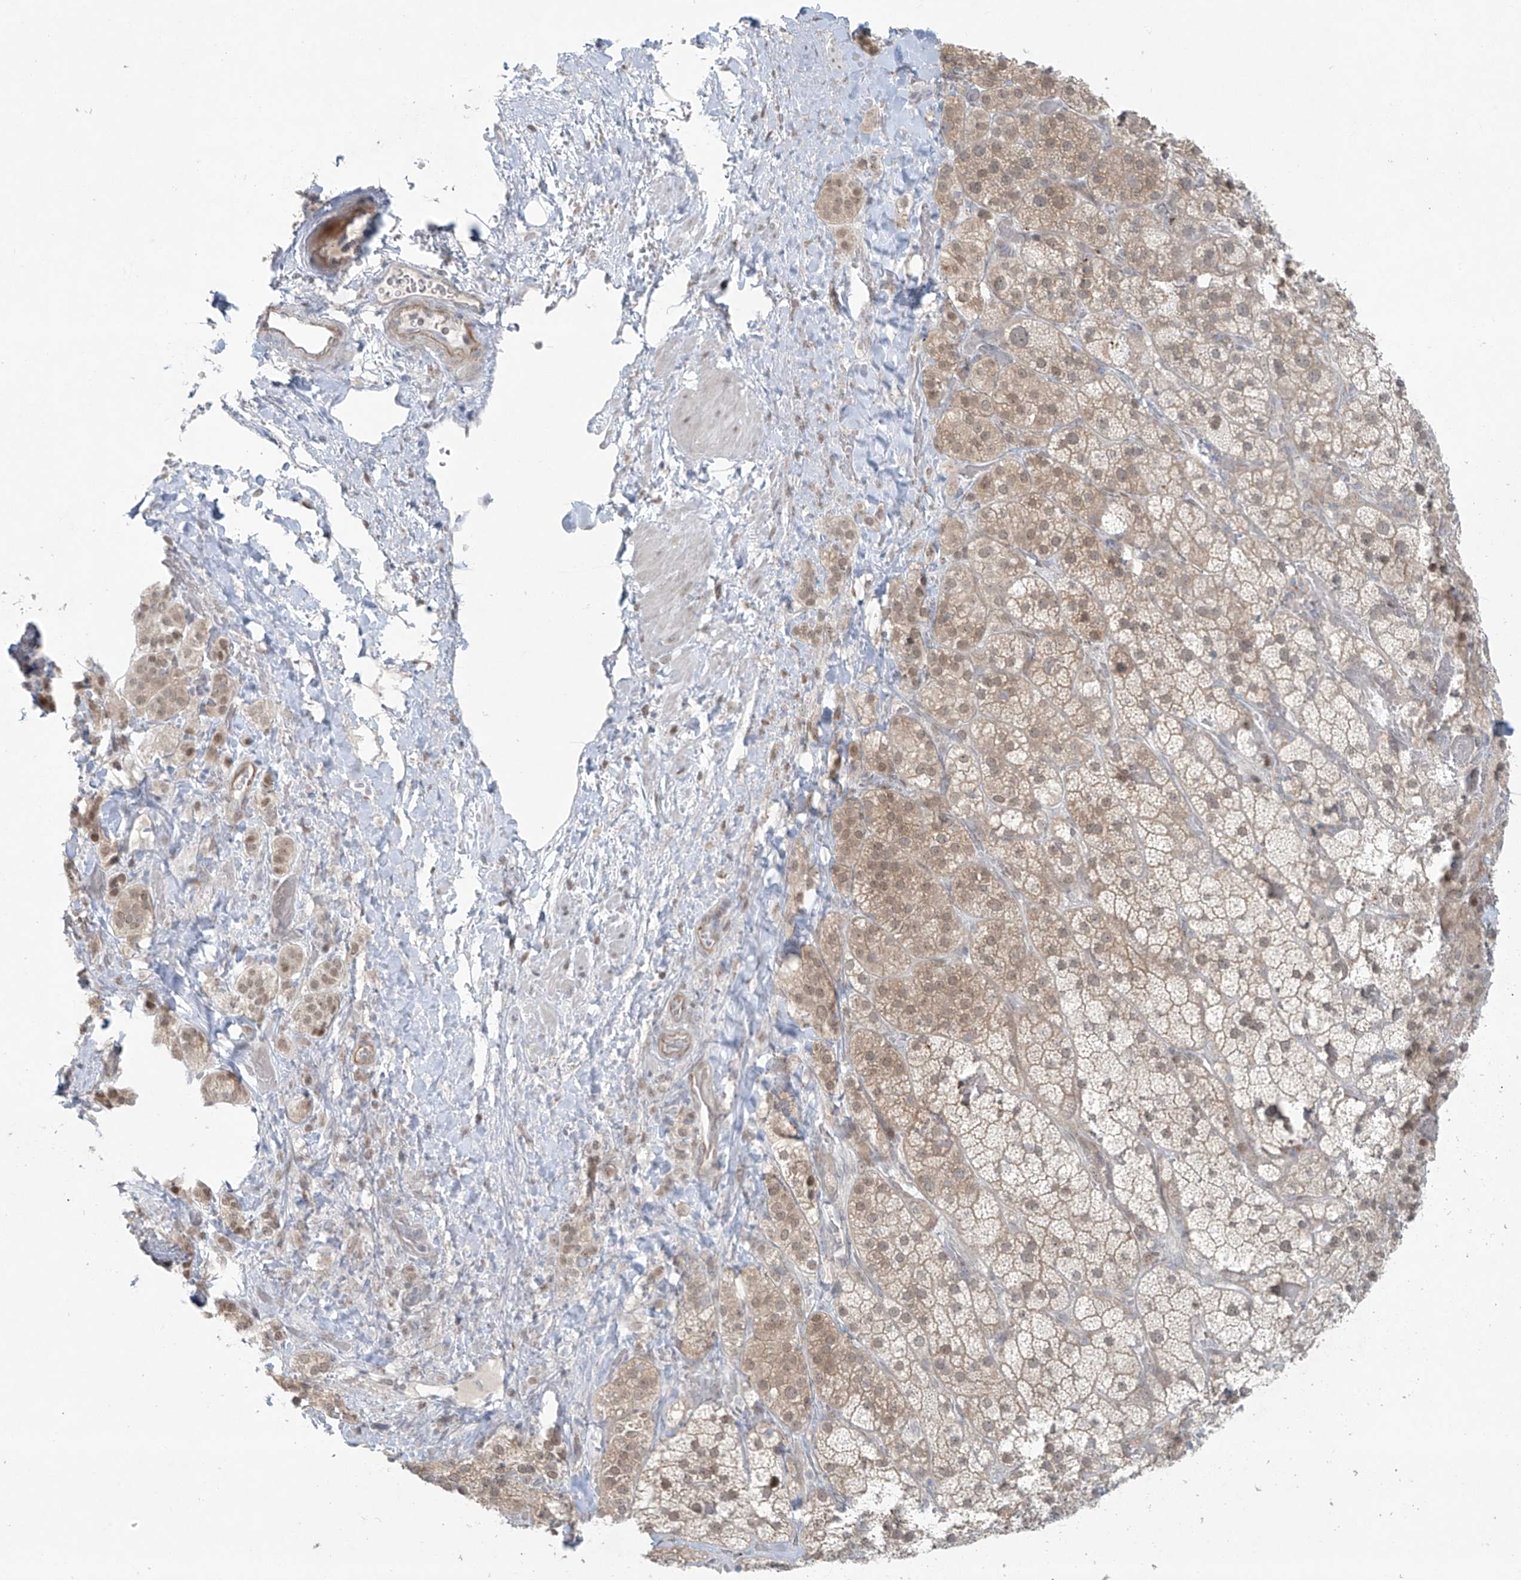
{"staining": {"intensity": "moderate", "quantity": "25%-75%", "location": "cytoplasmic/membranous,nuclear"}, "tissue": "adrenal gland", "cell_type": "Glandular cells", "image_type": "normal", "snomed": [{"axis": "morphology", "description": "Normal tissue, NOS"}, {"axis": "topography", "description": "Adrenal gland"}], "caption": "A photomicrograph of adrenal gland stained for a protein reveals moderate cytoplasmic/membranous,nuclear brown staining in glandular cells. (brown staining indicates protein expression, while blue staining denotes nuclei).", "gene": "PPAT", "patient": {"sex": "male", "age": 57}}